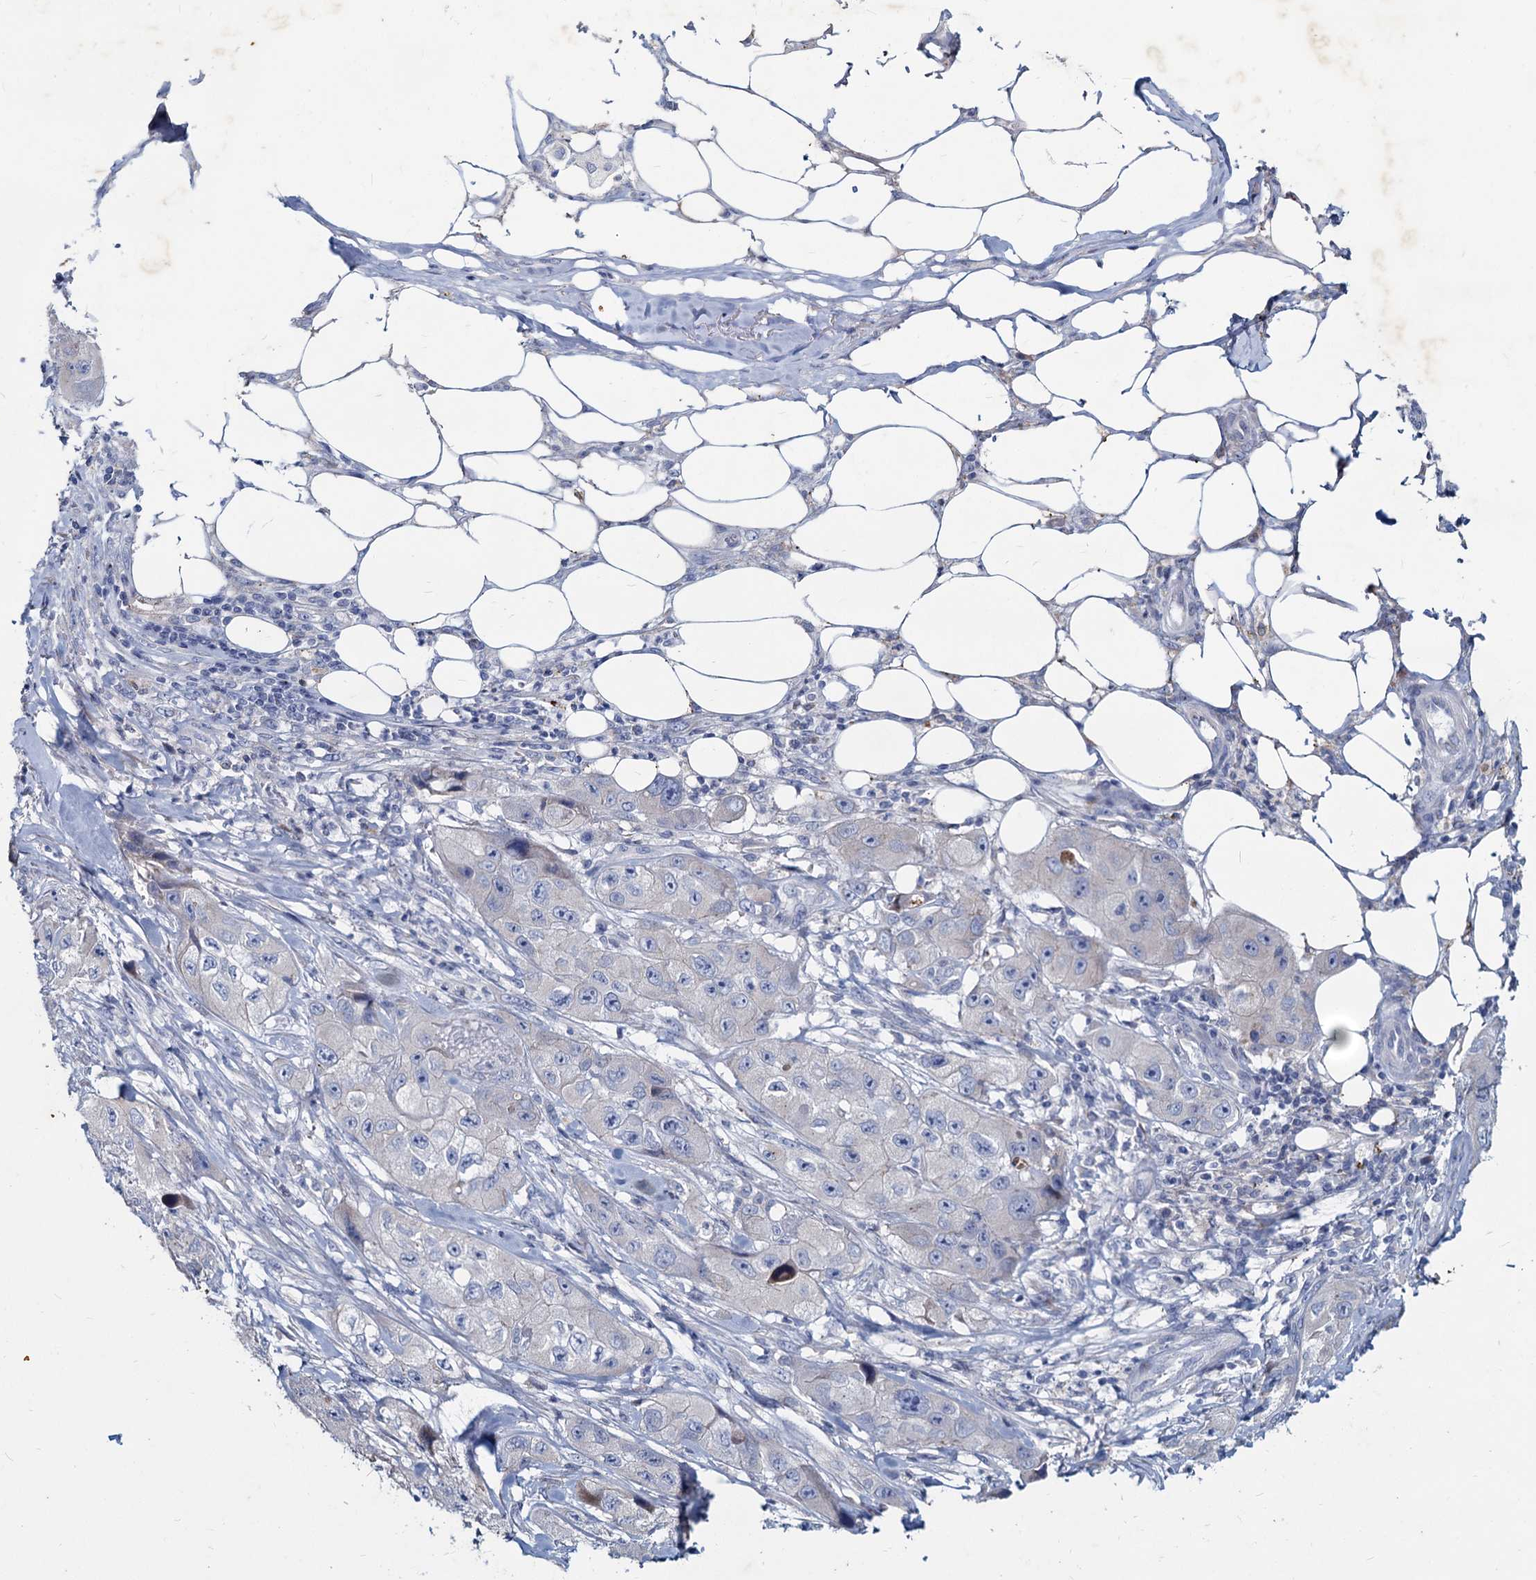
{"staining": {"intensity": "negative", "quantity": "none", "location": "none"}, "tissue": "skin cancer", "cell_type": "Tumor cells", "image_type": "cancer", "snomed": [{"axis": "morphology", "description": "Squamous cell carcinoma, NOS"}, {"axis": "topography", "description": "Skin"}, {"axis": "topography", "description": "Subcutis"}], "caption": "Protein analysis of skin cancer (squamous cell carcinoma) shows no significant positivity in tumor cells.", "gene": "TMX2", "patient": {"sex": "male", "age": 73}}